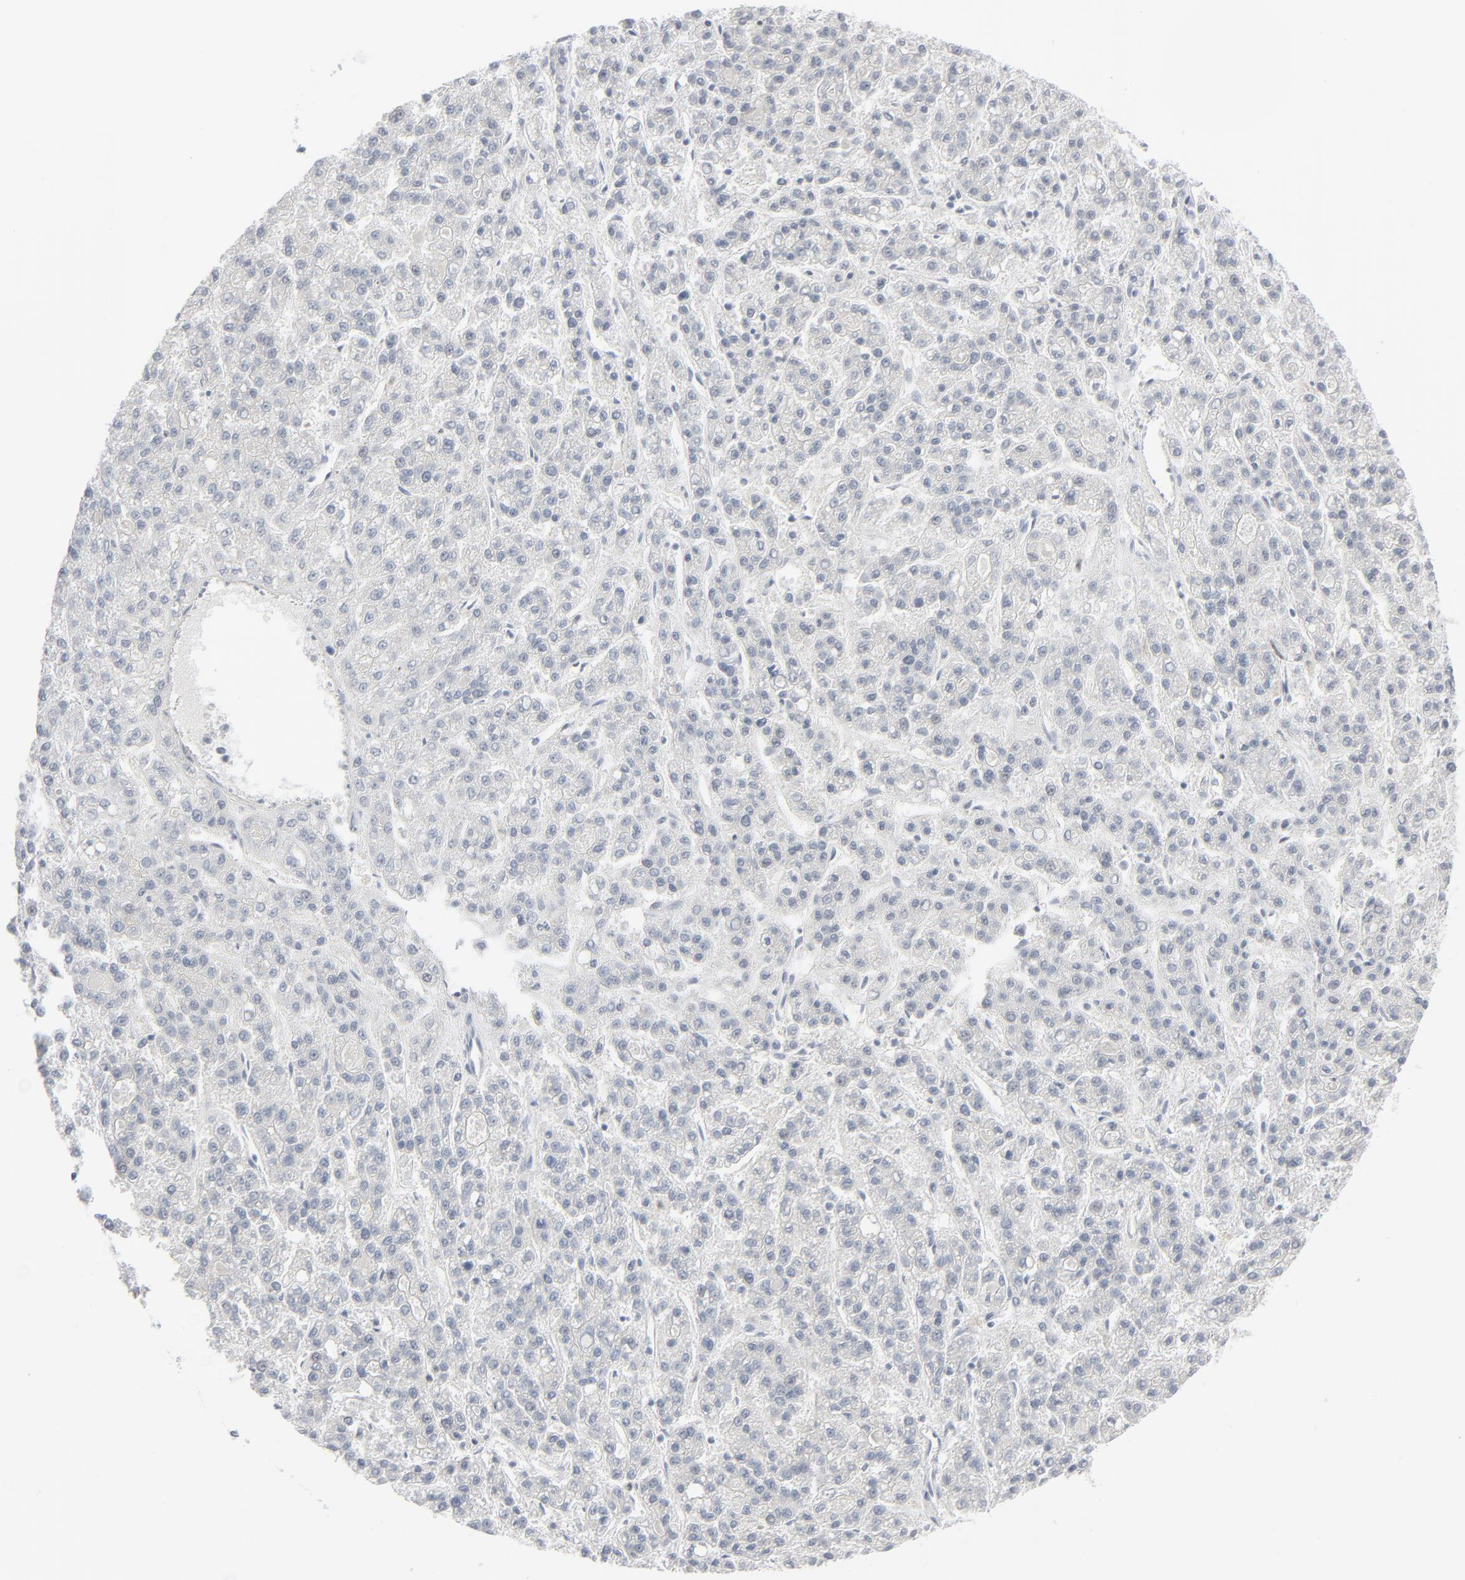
{"staining": {"intensity": "negative", "quantity": "none", "location": "none"}, "tissue": "liver cancer", "cell_type": "Tumor cells", "image_type": "cancer", "snomed": [{"axis": "morphology", "description": "Carcinoma, Hepatocellular, NOS"}, {"axis": "topography", "description": "Liver"}], "caption": "Micrograph shows no significant protein expression in tumor cells of liver cancer.", "gene": "MITF", "patient": {"sex": "male", "age": 70}}